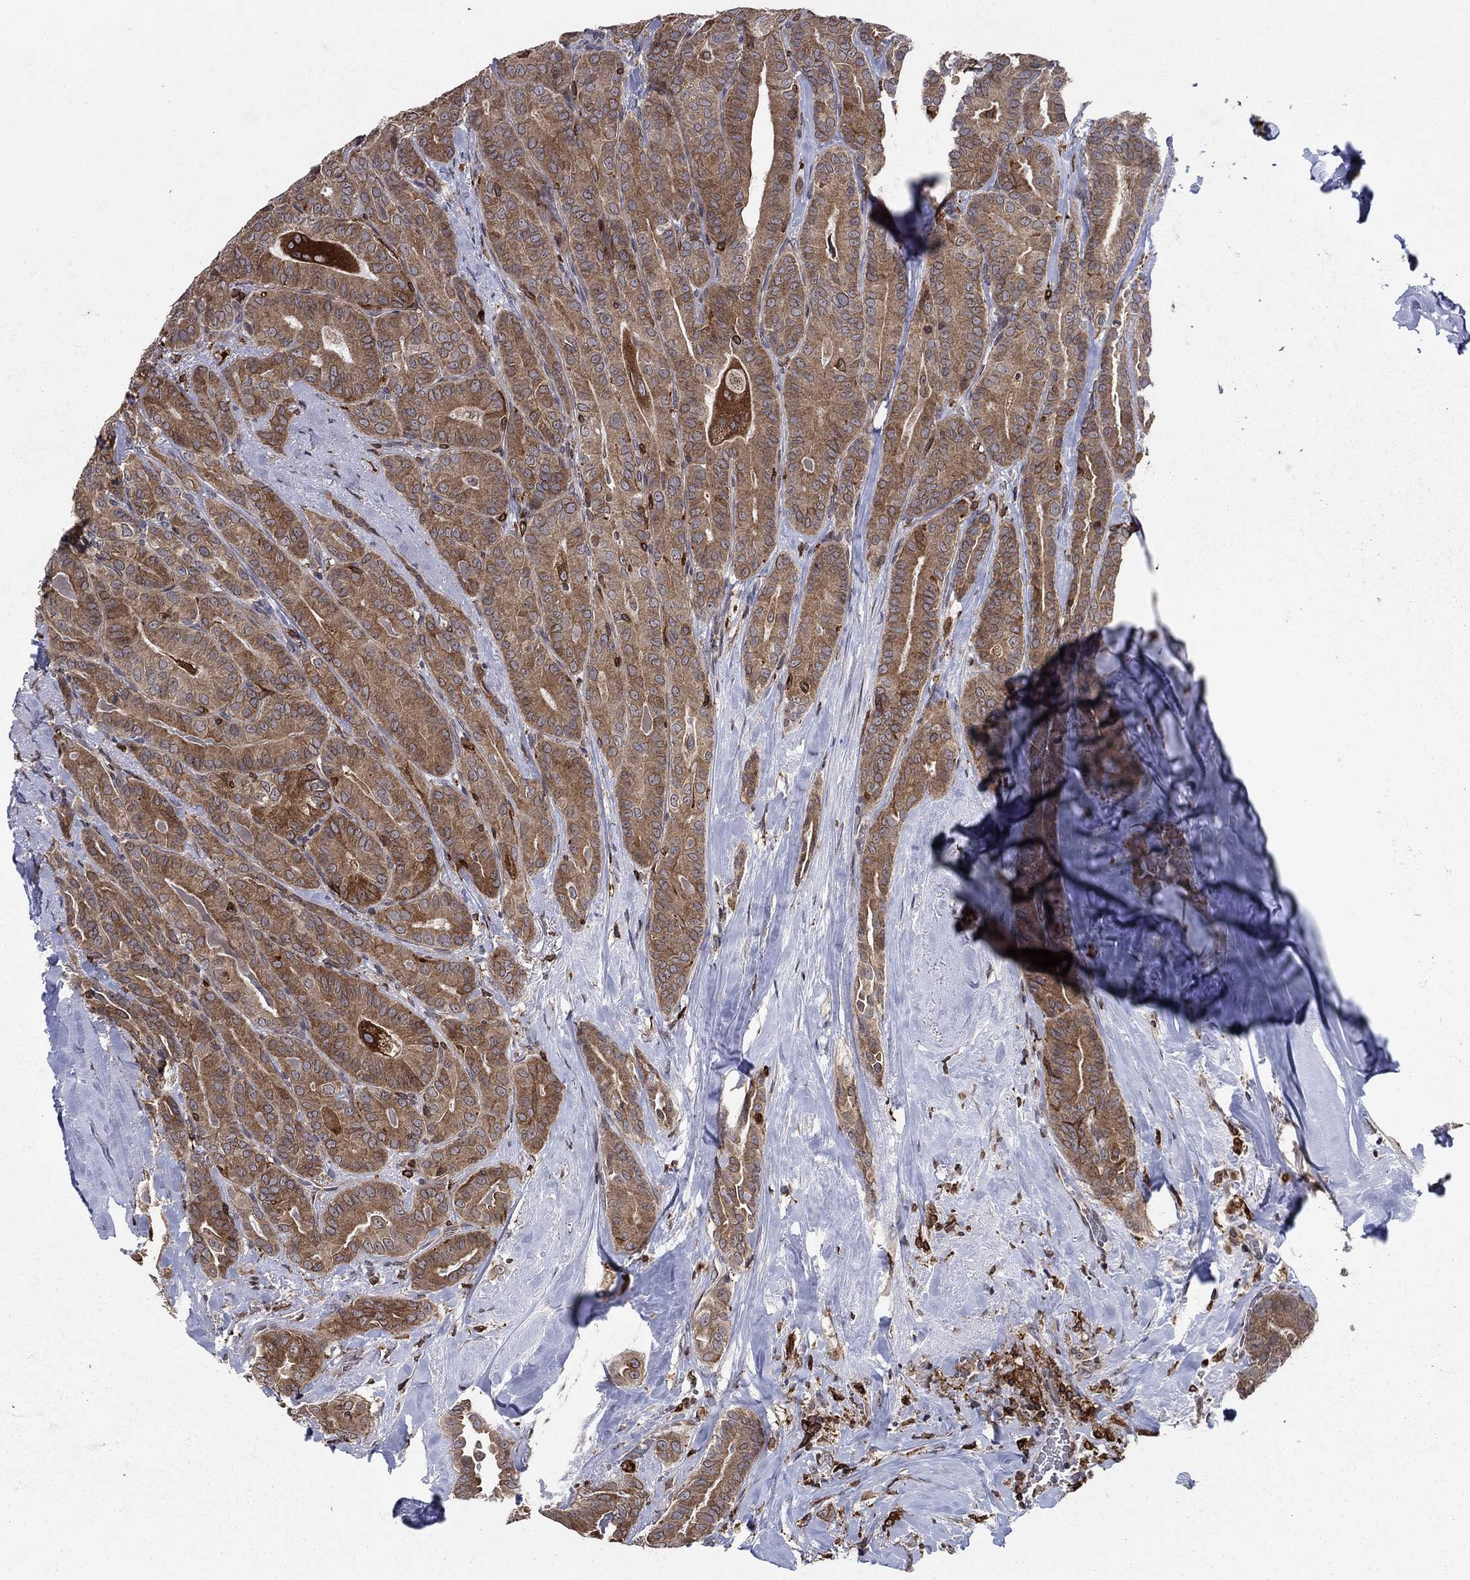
{"staining": {"intensity": "moderate", "quantity": ">75%", "location": "cytoplasmic/membranous"}, "tissue": "thyroid cancer", "cell_type": "Tumor cells", "image_type": "cancer", "snomed": [{"axis": "morphology", "description": "Papillary adenocarcinoma, NOS"}, {"axis": "topography", "description": "Thyroid gland"}], "caption": "Immunohistochemistry micrograph of human thyroid papillary adenocarcinoma stained for a protein (brown), which displays medium levels of moderate cytoplasmic/membranous staining in about >75% of tumor cells.", "gene": "DHRS7", "patient": {"sex": "male", "age": 61}}